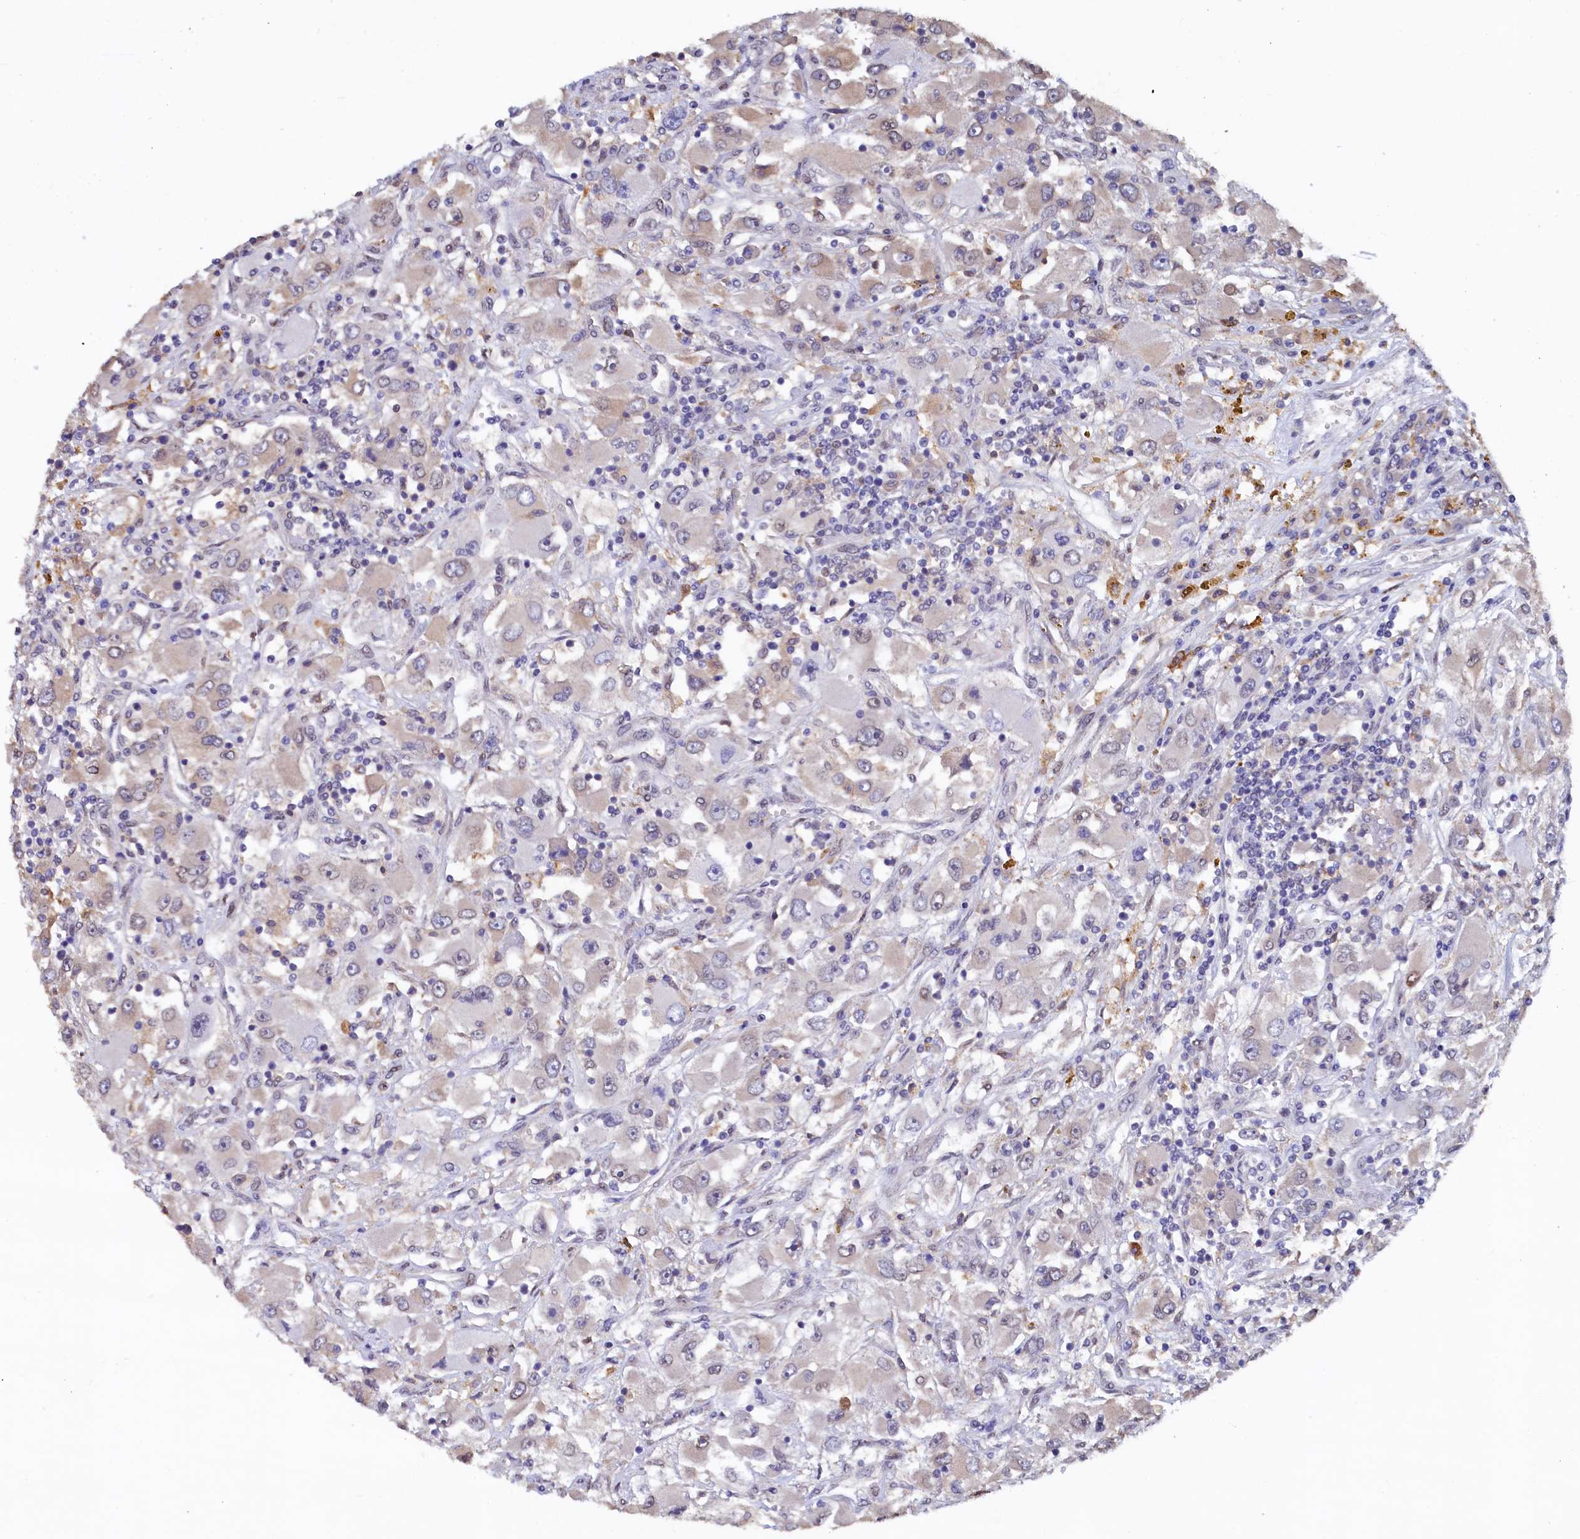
{"staining": {"intensity": "weak", "quantity": "<25%", "location": "cytoplasmic/membranous"}, "tissue": "renal cancer", "cell_type": "Tumor cells", "image_type": "cancer", "snomed": [{"axis": "morphology", "description": "Adenocarcinoma, NOS"}, {"axis": "topography", "description": "Kidney"}], "caption": "Protein analysis of renal cancer displays no significant expression in tumor cells. (Stains: DAB (3,3'-diaminobenzidine) immunohistochemistry with hematoxylin counter stain, Microscopy: brightfield microscopy at high magnification).", "gene": "AHCY", "patient": {"sex": "female", "age": 52}}